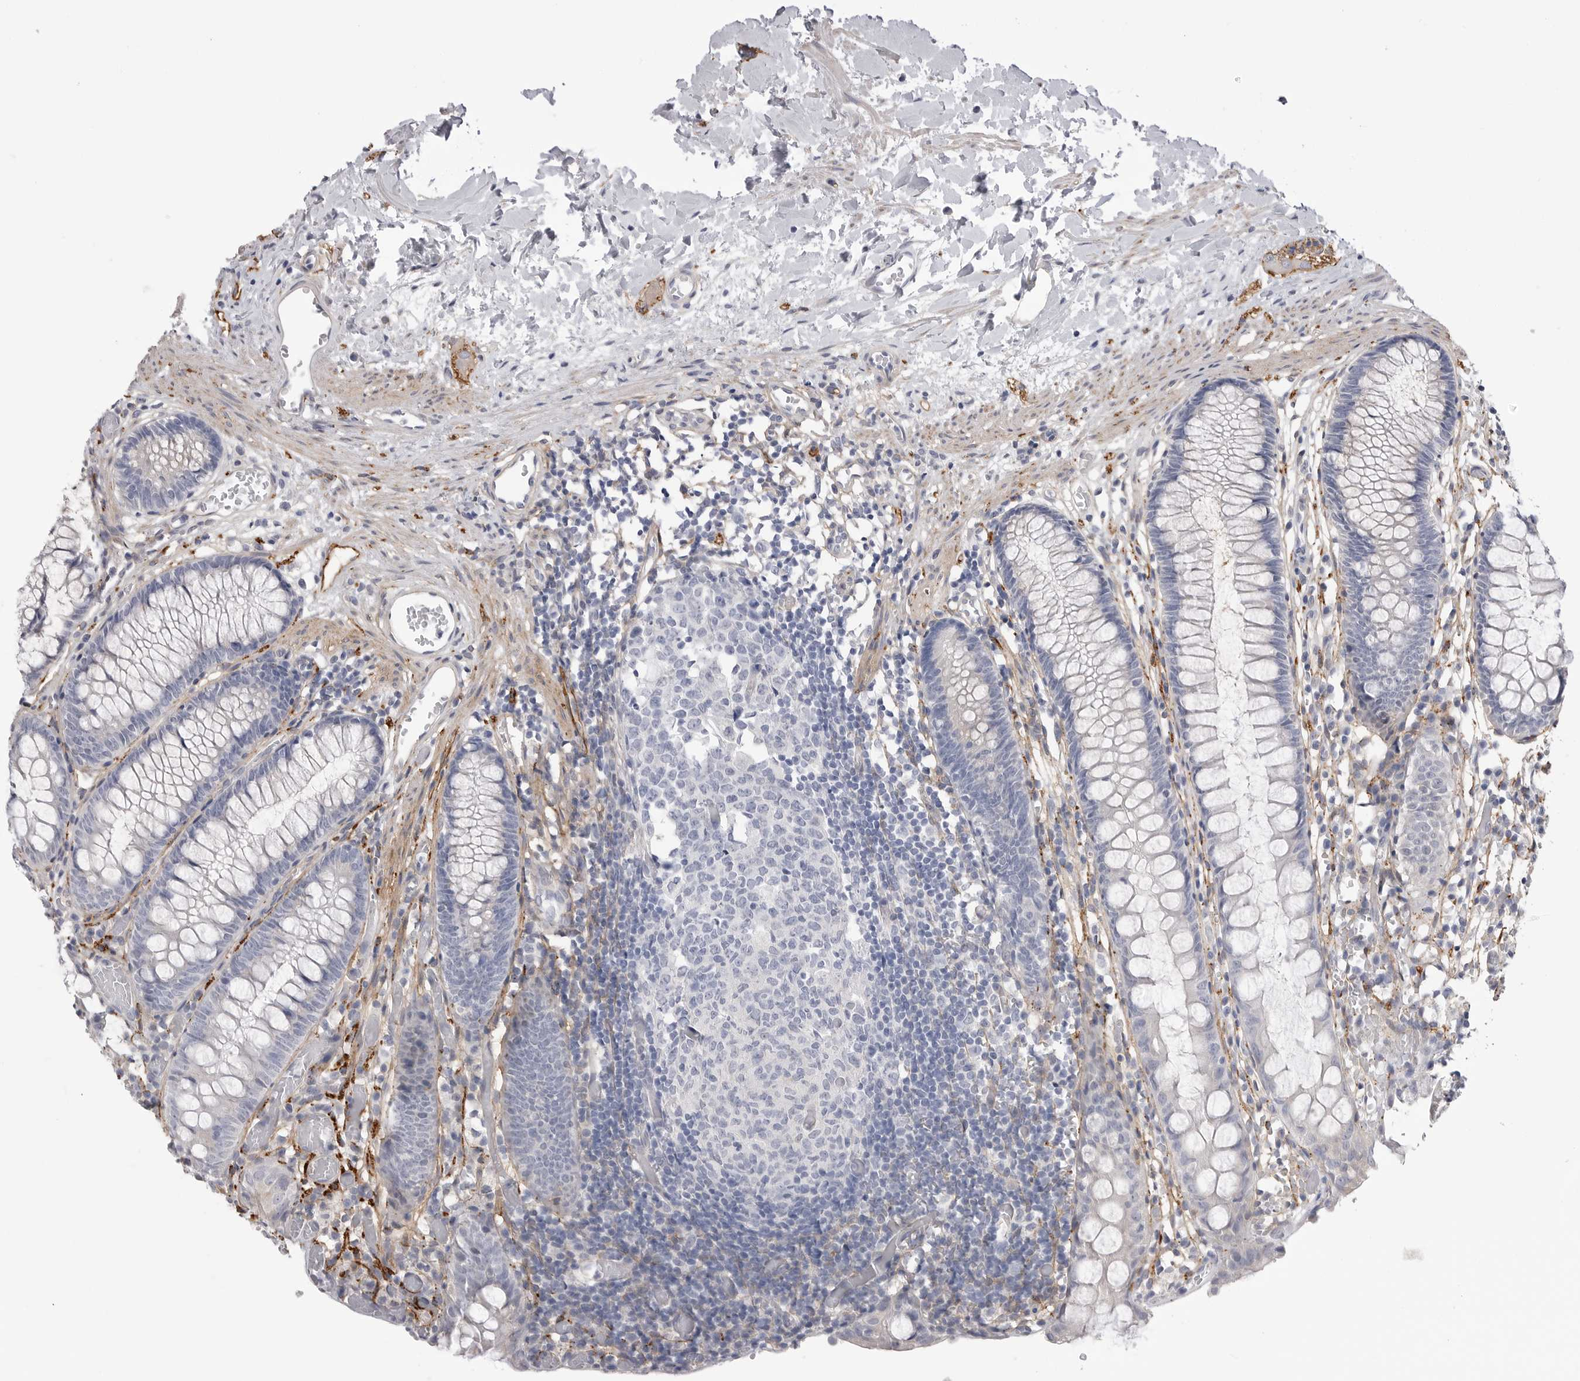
{"staining": {"intensity": "negative", "quantity": "none", "location": "none"}, "tissue": "colon", "cell_type": "Endothelial cells", "image_type": "normal", "snomed": [{"axis": "morphology", "description": "Normal tissue, NOS"}, {"axis": "topography", "description": "Colon"}], "caption": "The photomicrograph shows no staining of endothelial cells in unremarkable colon.", "gene": "AKAP12", "patient": {"sex": "male", "age": 14}}